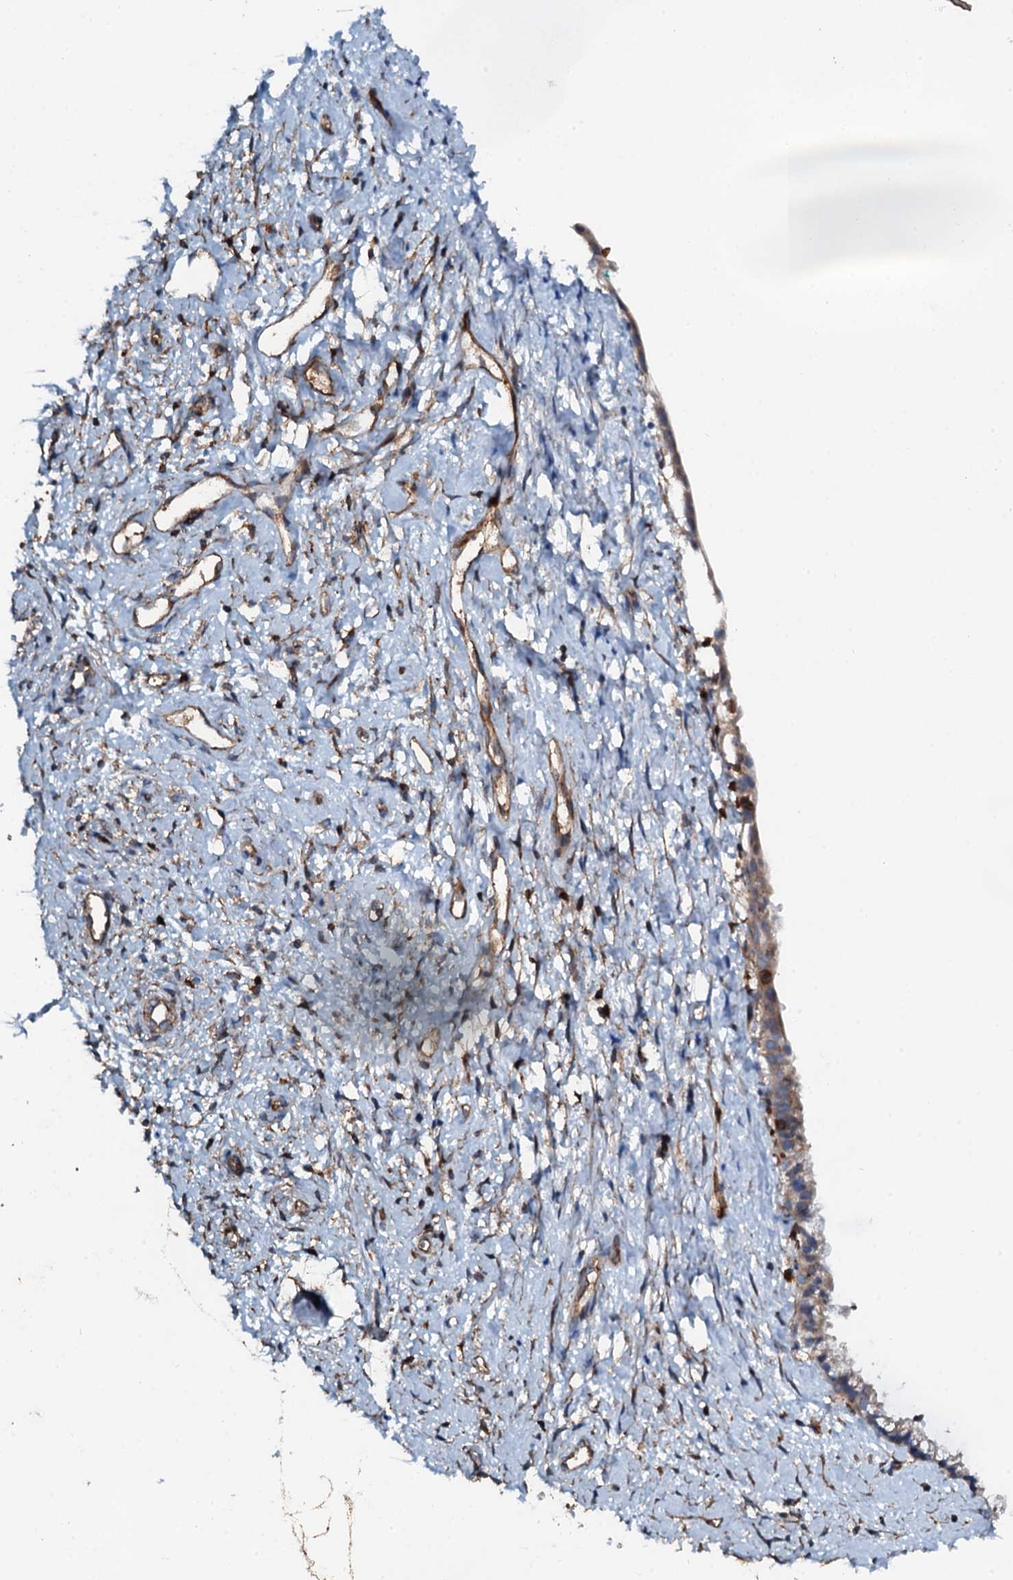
{"staining": {"intensity": "moderate", "quantity": ">75%", "location": "cytoplasmic/membranous"}, "tissue": "cervix", "cell_type": "Glandular cells", "image_type": "normal", "snomed": [{"axis": "morphology", "description": "Normal tissue, NOS"}, {"axis": "topography", "description": "Cervix"}], "caption": "Immunohistochemical staining of benign cervix reveals >75% levels of moderate cytoplasmic/membranous protein staining in about >75% of glandular cells. (brown staining indicates protein expression, while blue staining denotes nuclei).", "gene": "GRK2", "patient": {"sex": "female", "age": 57}}